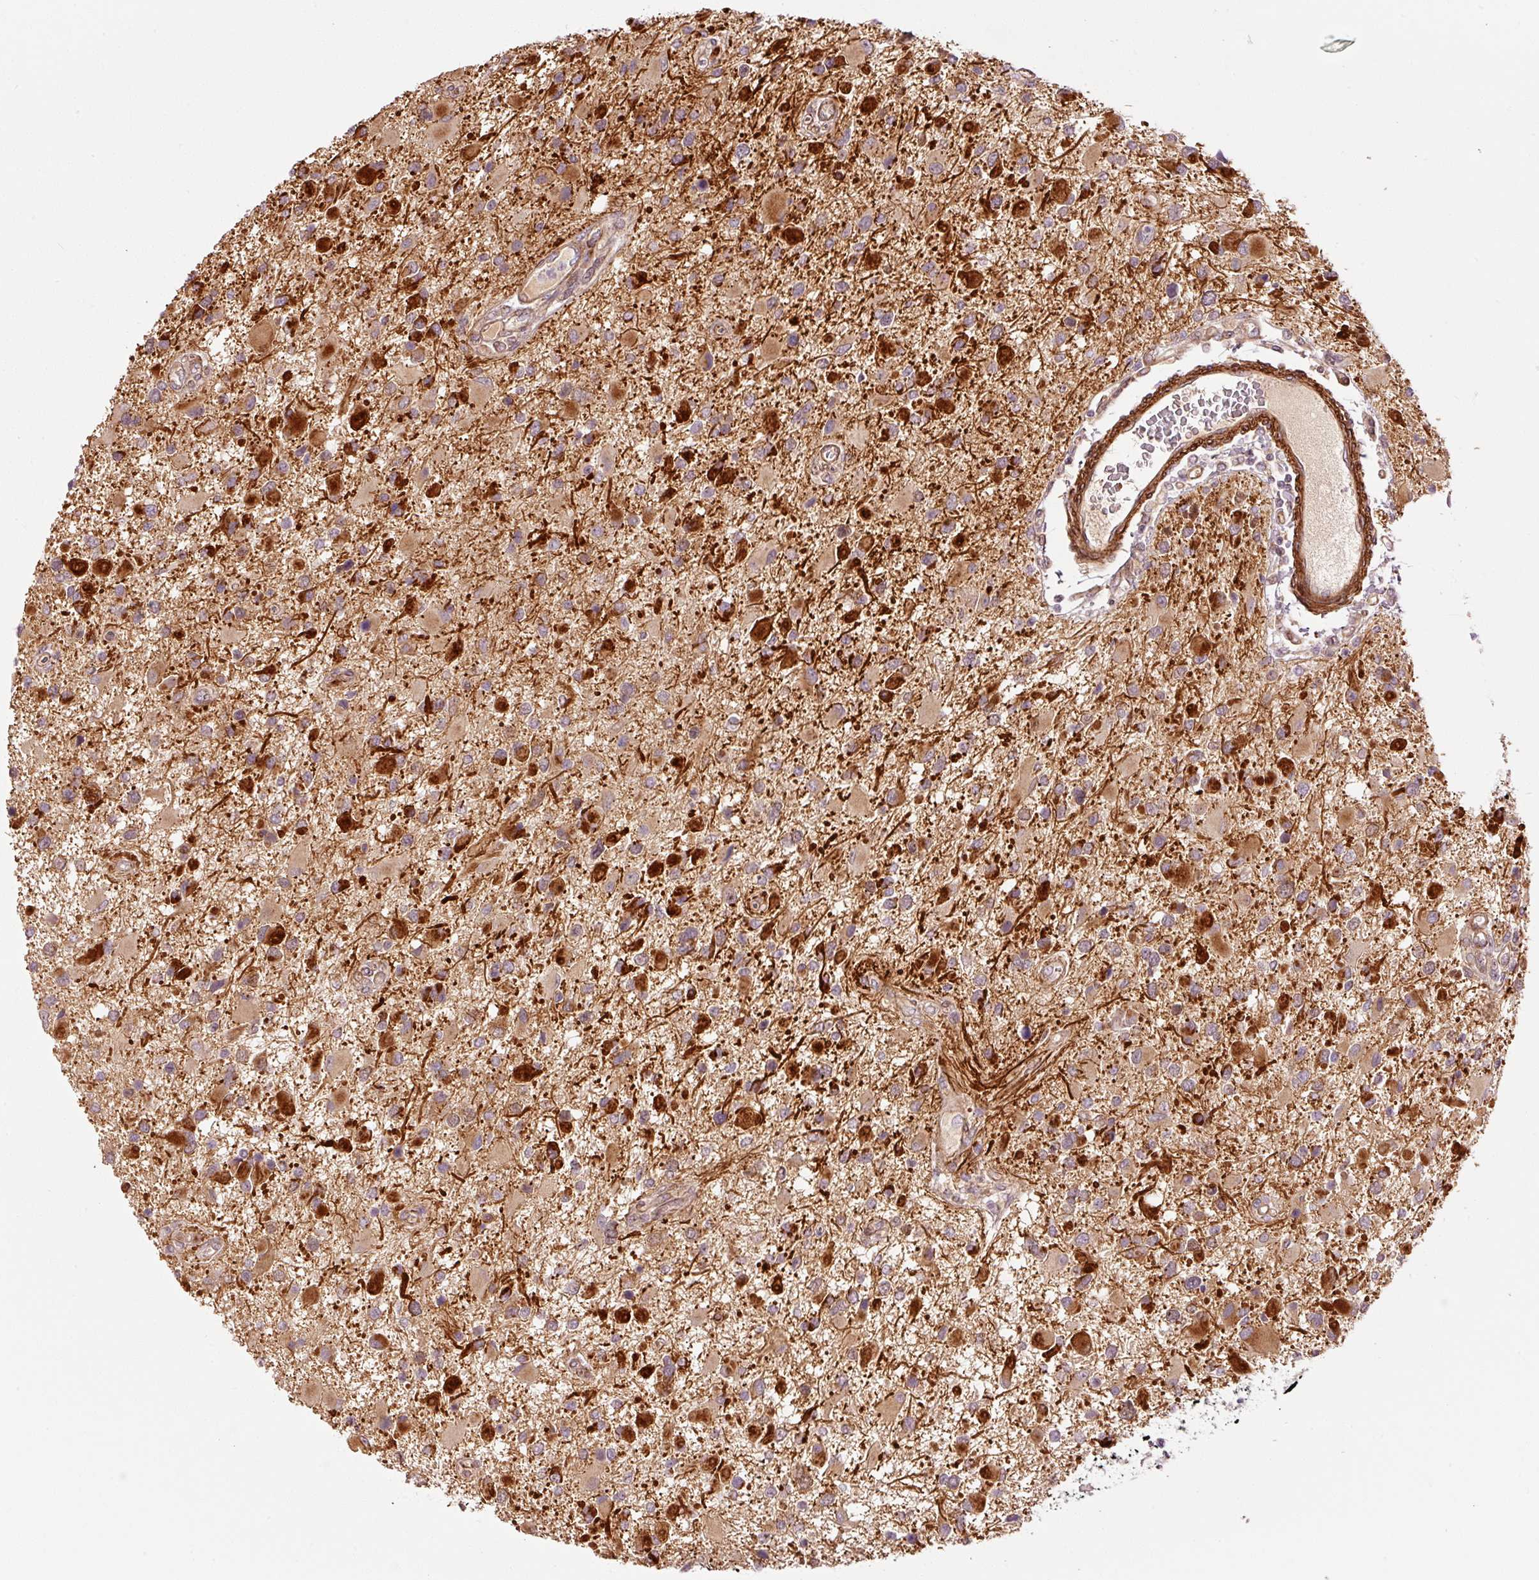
{"staining": {"intensity": "strong", "quantity": "25%-75%", "location": "cytoplasmic/membranous"}, "tissue": "glioma", "cell_type": "Tumor cells", "image_type": "cancer", "snomed": [{"axis": "morphology", "description": "Glioma, malignant, High grade"}, {"axis": "topography", "description": "Brain"}], "caption": "Strong cytoplasmic/membranous positivity for a protein is seen in approximately 25%-75% of tumor cells of glioma using immunohistochemistry (IHC).", "gene": "PPP1R14B", "patient": {"sex": "male", "age": 53}}